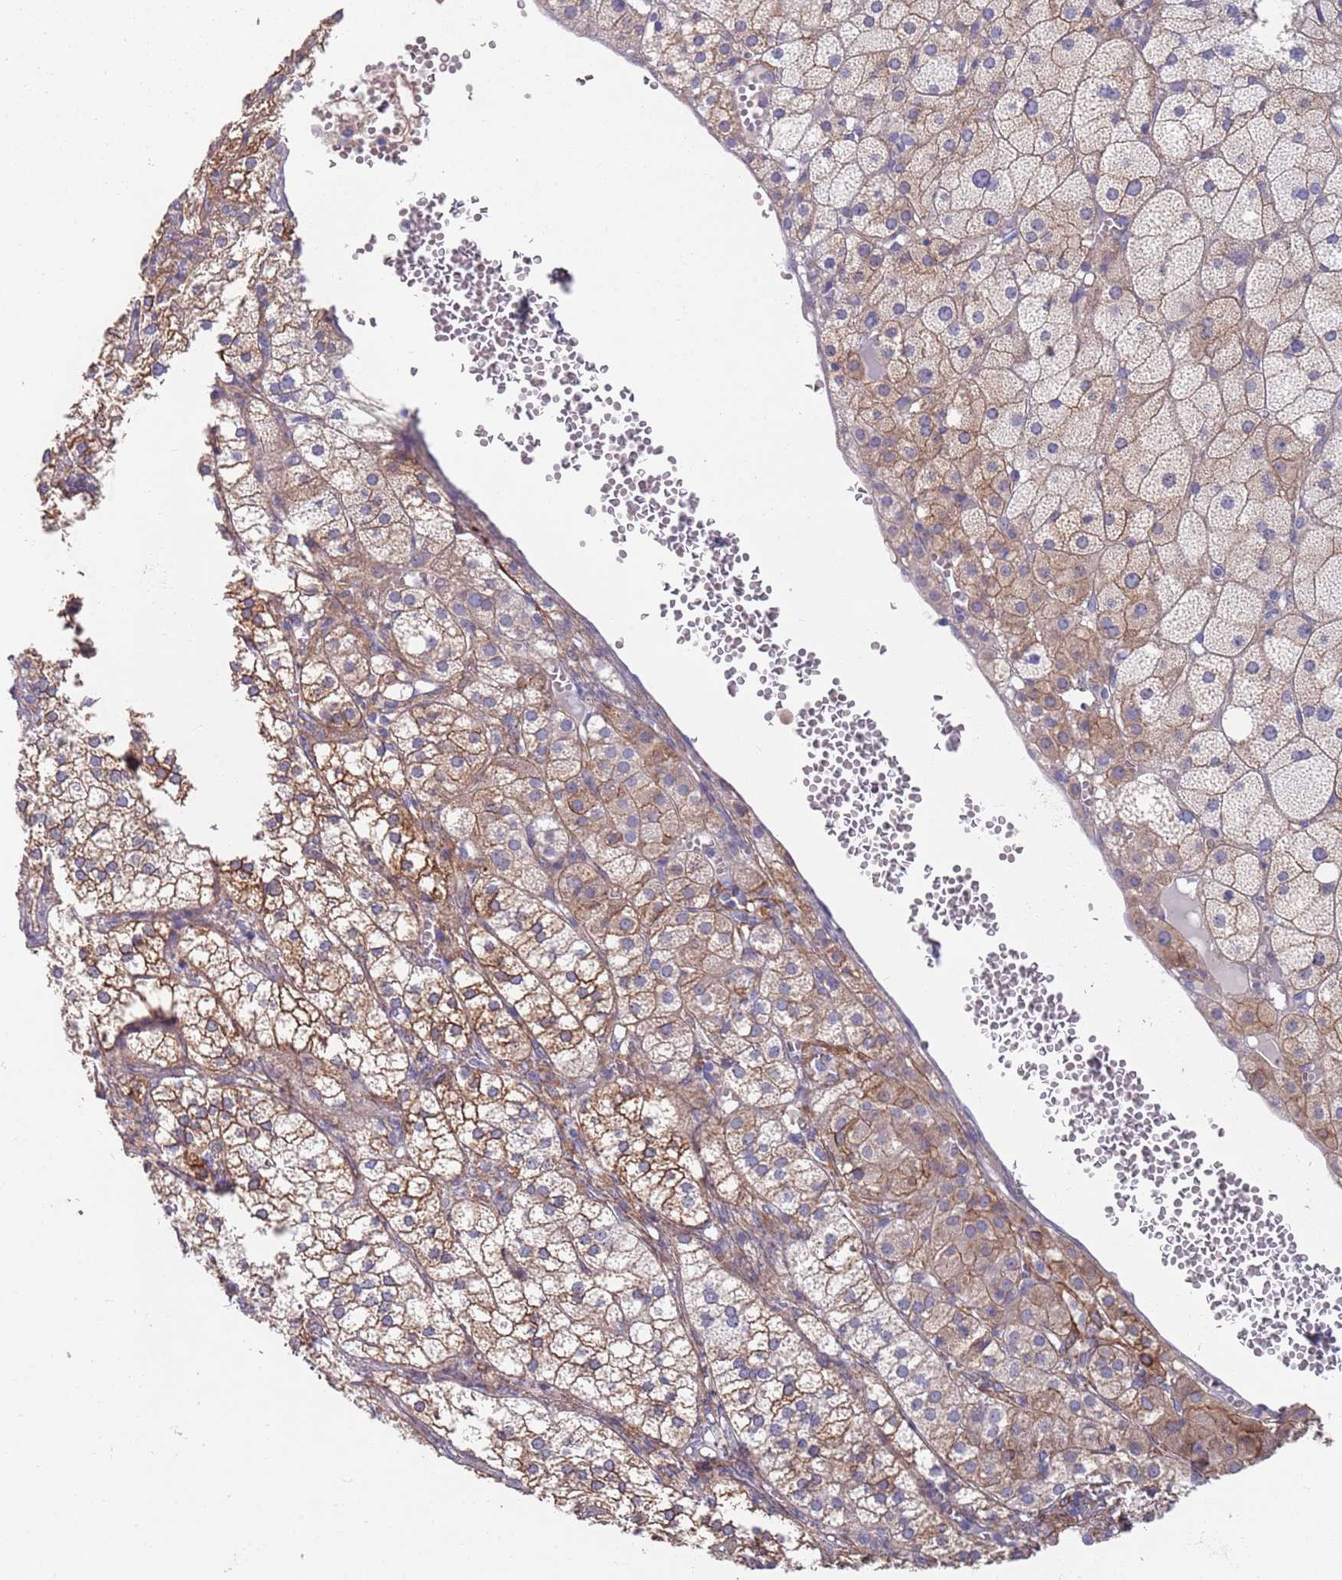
{"staining": {"intensity": "strong", "quantity": "25%-75%", "location": "cytoplasmic/membranous"}, "tissue": "adrenal gland", "cell_type": "Glandular cells", "image_type": "normal", "snomed": [{"axis": "morphology", "description": "Normal tissue, NOS"}, {"axis": "topography", "description": "Adrenal gland"}], "caption": "Immunohistochemistry (IHC) (DAB) staining of benign adrenal gland shows strong cytoplasmic/membranous protein positivity in about 25%-75% of glandular cells.", "gene": "ANK2", "patient": {"sex": "female", "age": 61}}